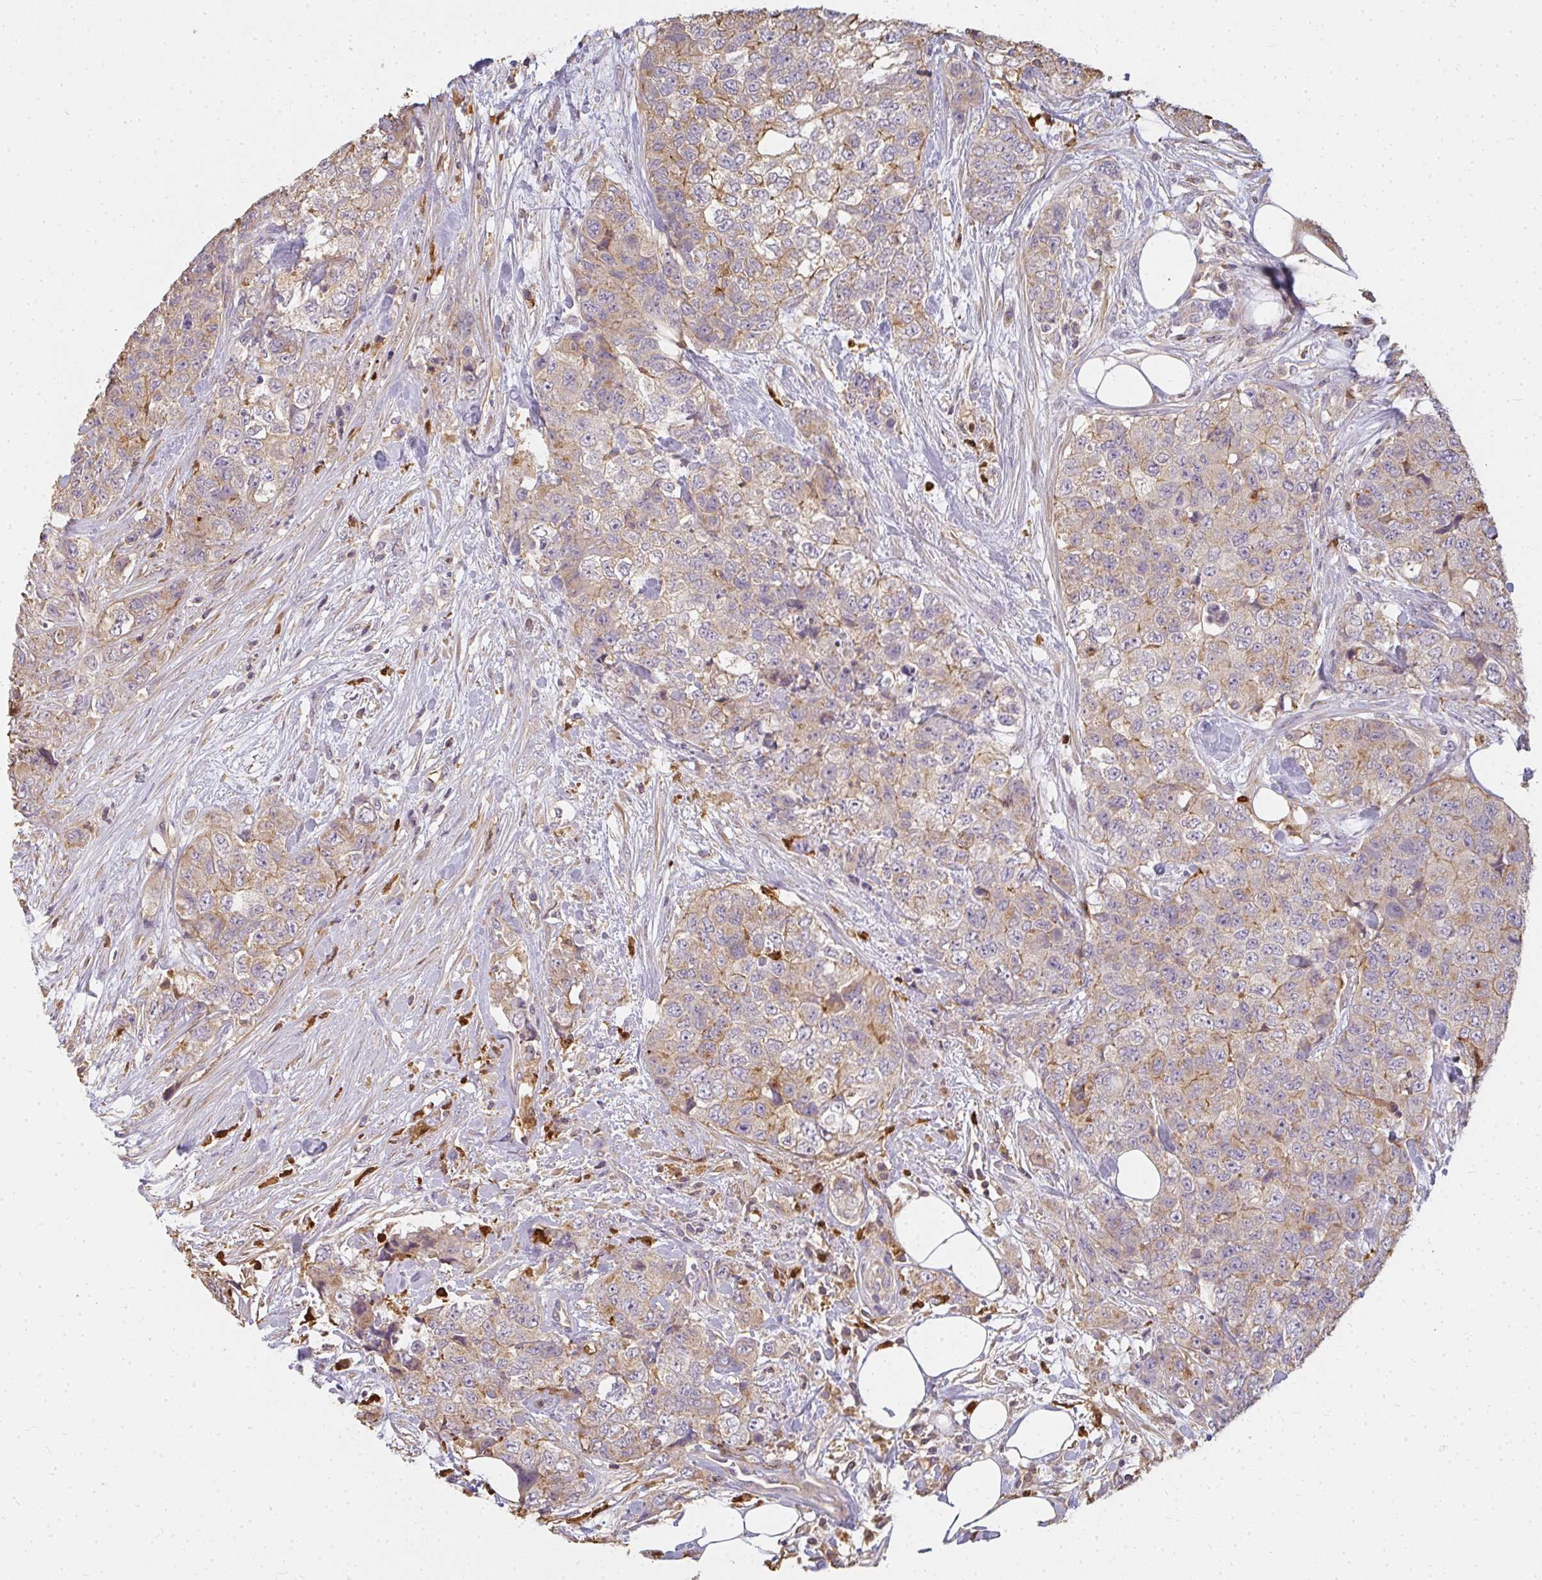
{"staining": {"intensity": "weak", "quantity": "25%-75%", "location": "cytoplasmic/membranous"}, "tissue": "urothelial cancer", "cell_type": "Tumor cells", "image_type": "cancer", "snomed": [{"axis": "morphology", "description": "Urothelial carcinoma, High grade"}, {"axis": "topography", "description": "Urinary bladder"}], "caption": "About 25%-75% of tumor cells in human urothelial carcinoma (high-grade) reveal weak cytoplasmic/membranous protein positivity as visualized by brown immunohistochemical staining.", "gene": "CNTRL", "patient": {"sex": "female", "age": 78}}